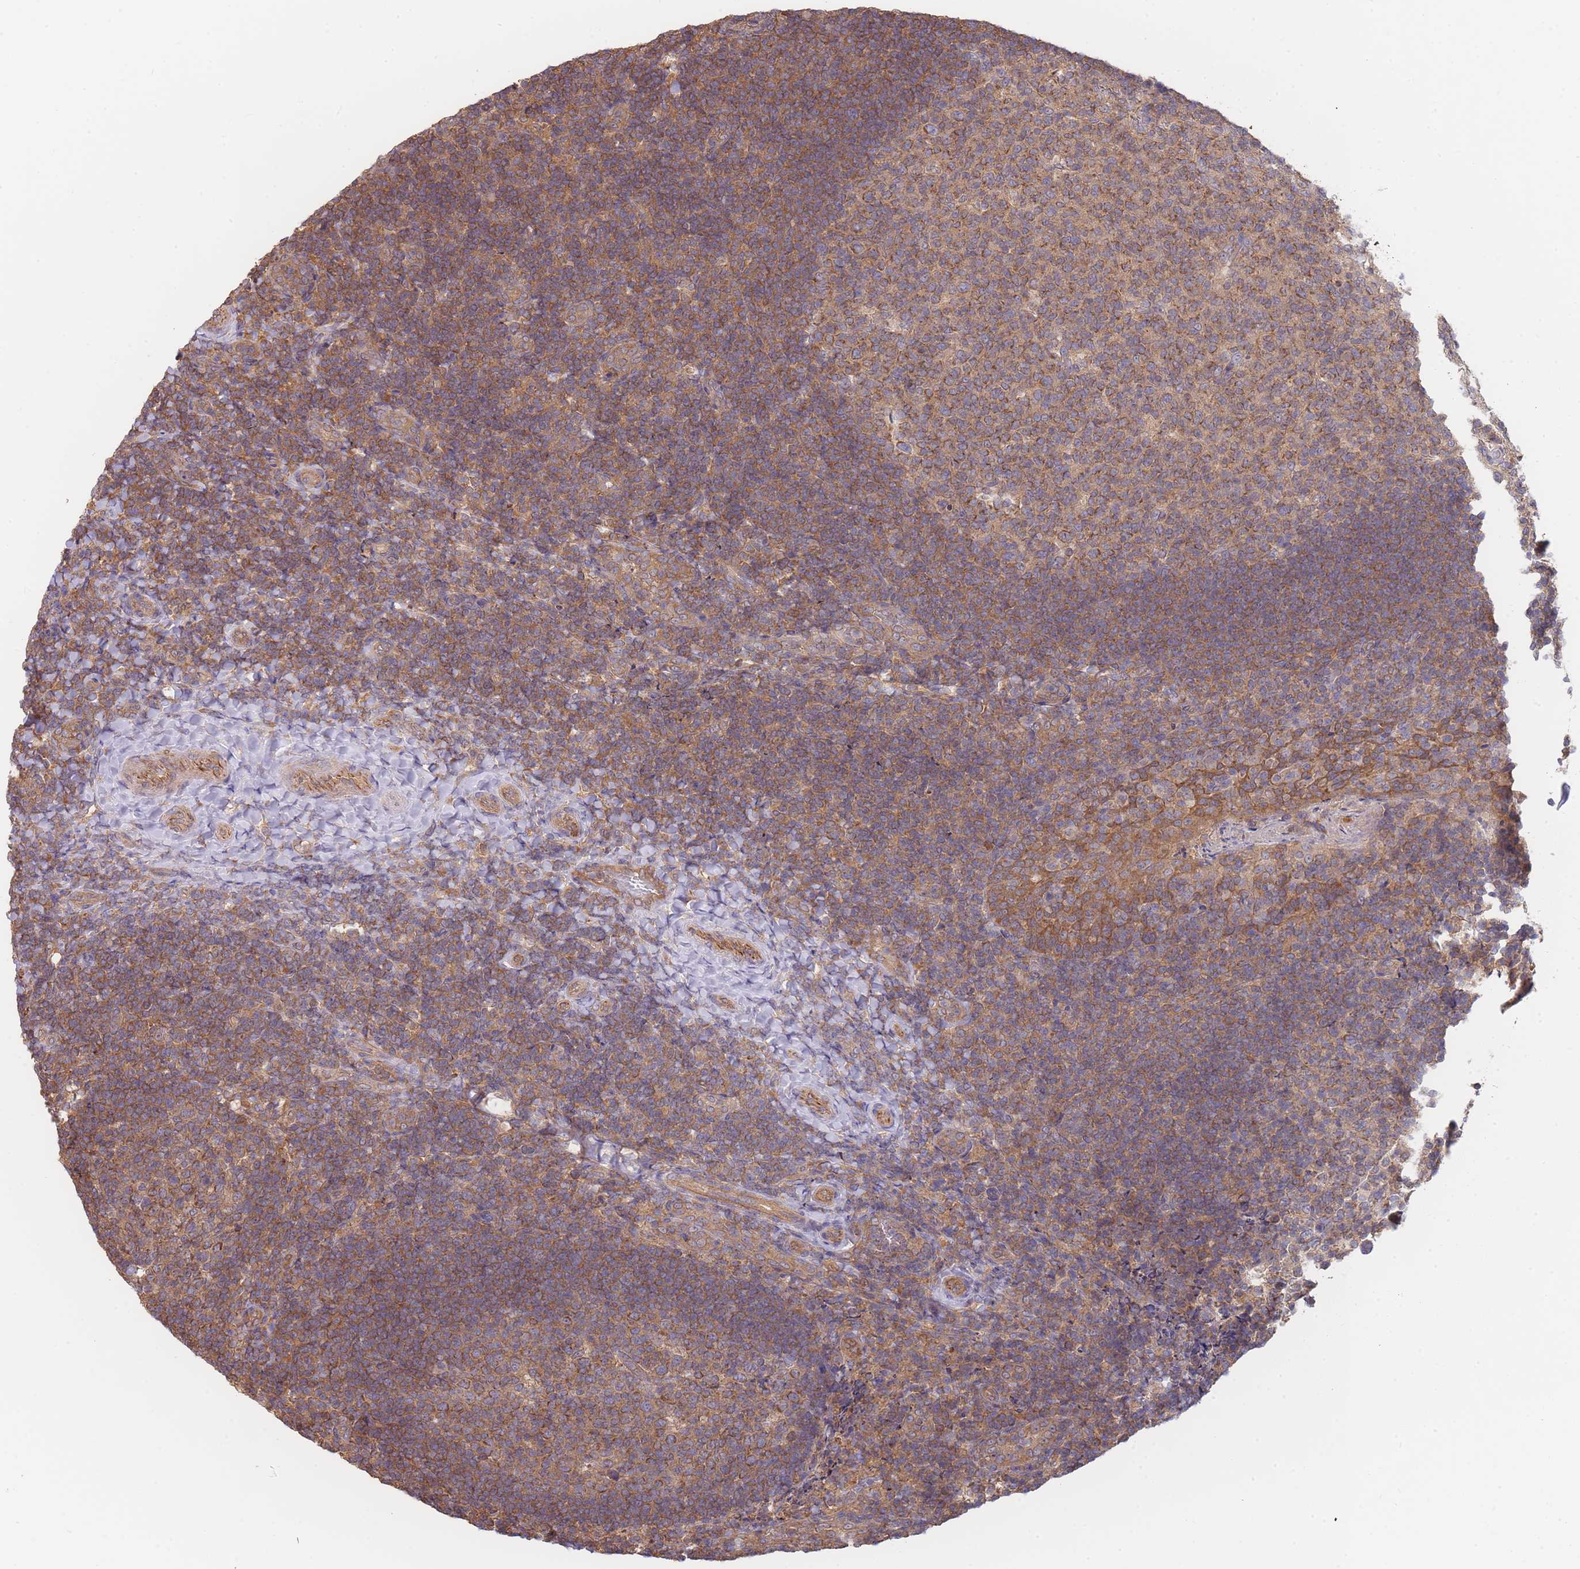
{"staining": {"intensity": "moderate", "quantity": ">75%", "location": "cytoplasmic/membranous"}, "tissue": "tonsil", "cell_type": "Germinal center cells", "image_type": "normal", "snomed": [{"axis": "morphology", "description": "Normal tissue, NOS"}, {"axis": "topography", "description": "Tonsil"}], "caption": "Immunohistochemical staining of benign human tonsil reveals moderate cytoplasmic/membranous protein positivity in approximately >75% of germinal center cells.", "gene": "MRPS18B", "patient": {"sex": "female", "age": 10}}